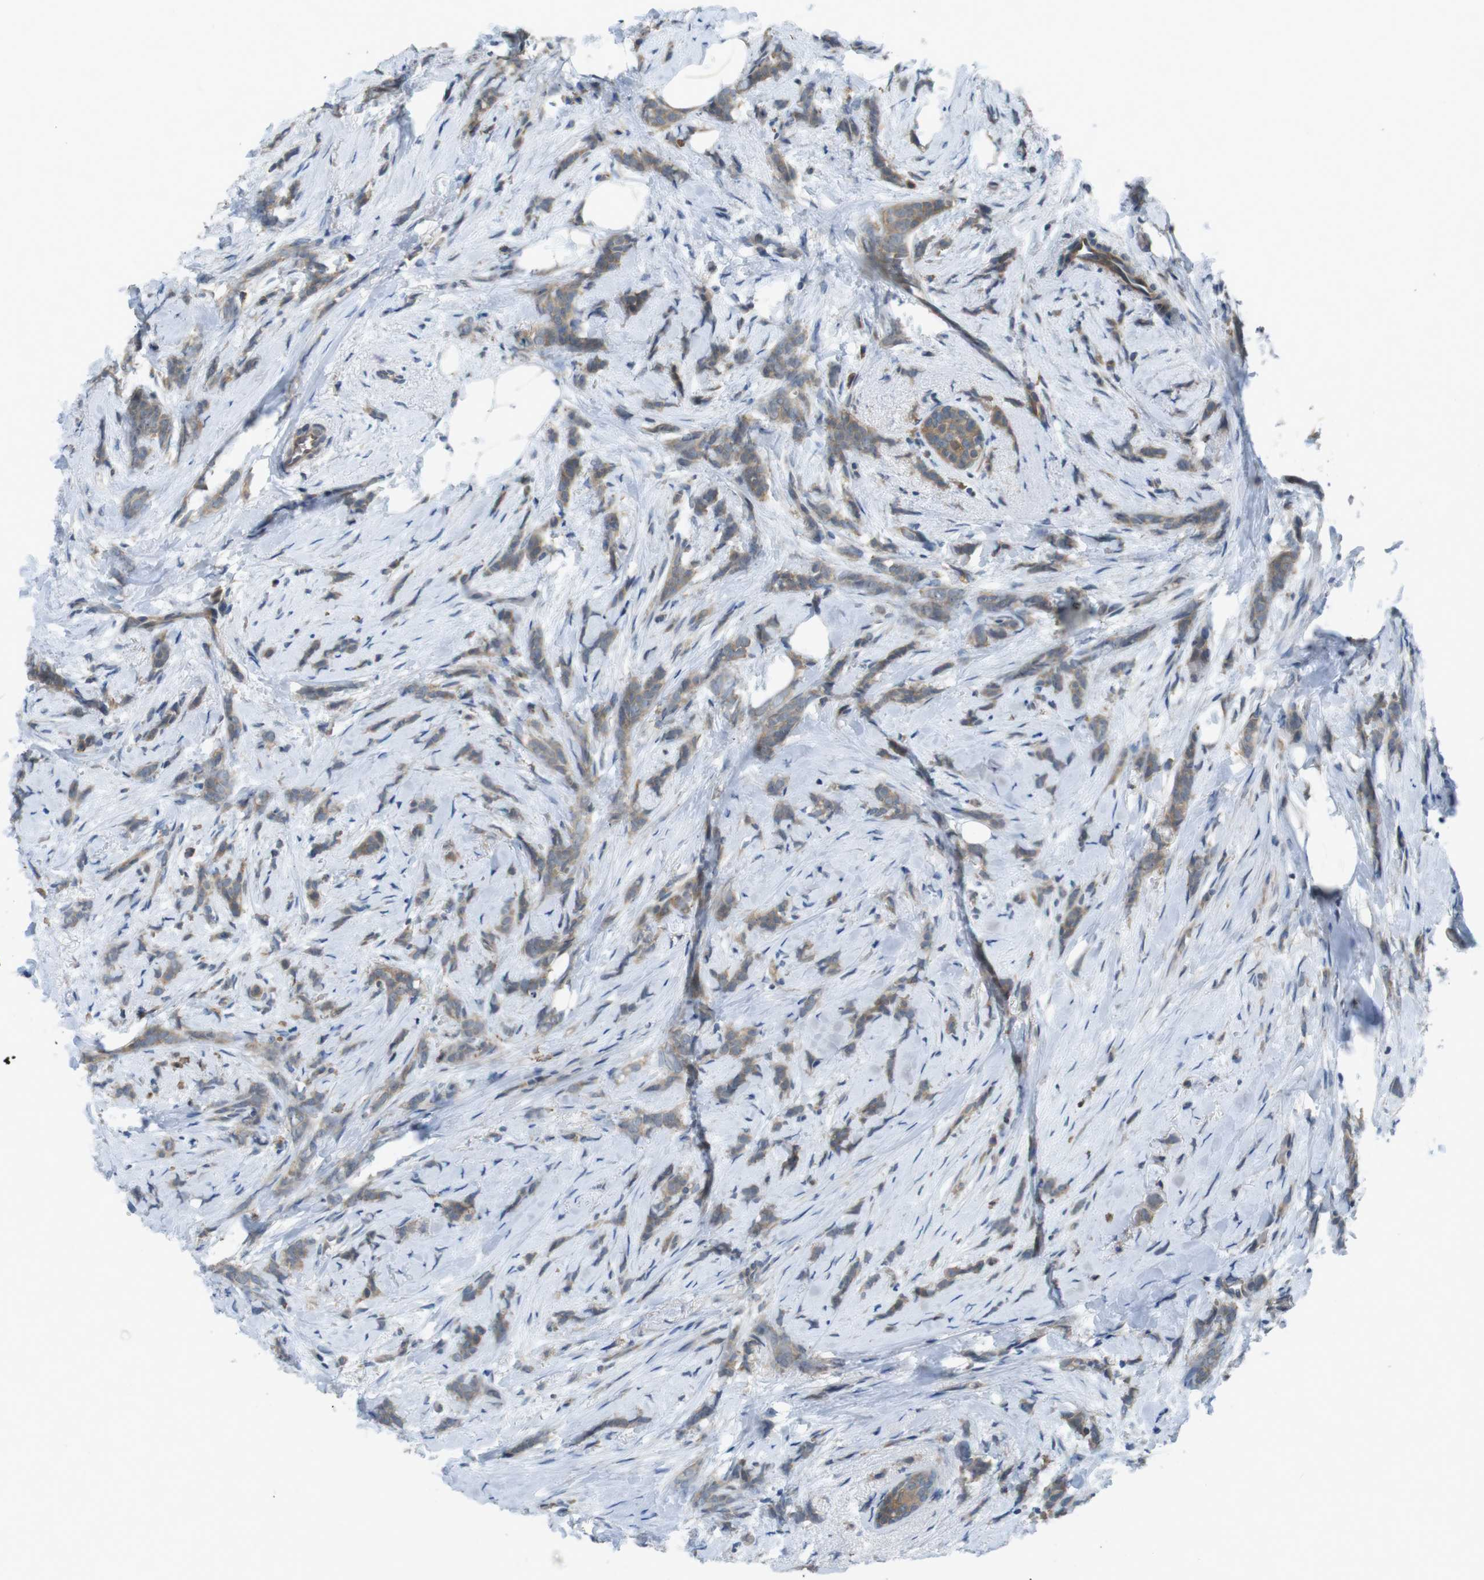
{"staining": {"intensity": "moderate", "quantity": ">75%", "location": "cytoplasmic/membranous"}, "tissue": "breast cancer", "cell_type": "Tumor cells", "image_type": "cancer", "snomed": [{"axis": "morphology", "description": "Lobular carcinoma, in situ"}, {"axis": "morphology", "description": "Lobular carcinoma"}, {"axis": "topography", "description": "Breast"}], "caption": "Breast cancer stained with DAB IHC demonstrates medium levels of moderate cytoplasmic/membranous positivity in approximately >75% of tumor cells. Ihc stains the protein of interest in brown and the nuclei are stained blue.", "gene": "SUGT1", "patient": {"sex": "female", "age": 41}}